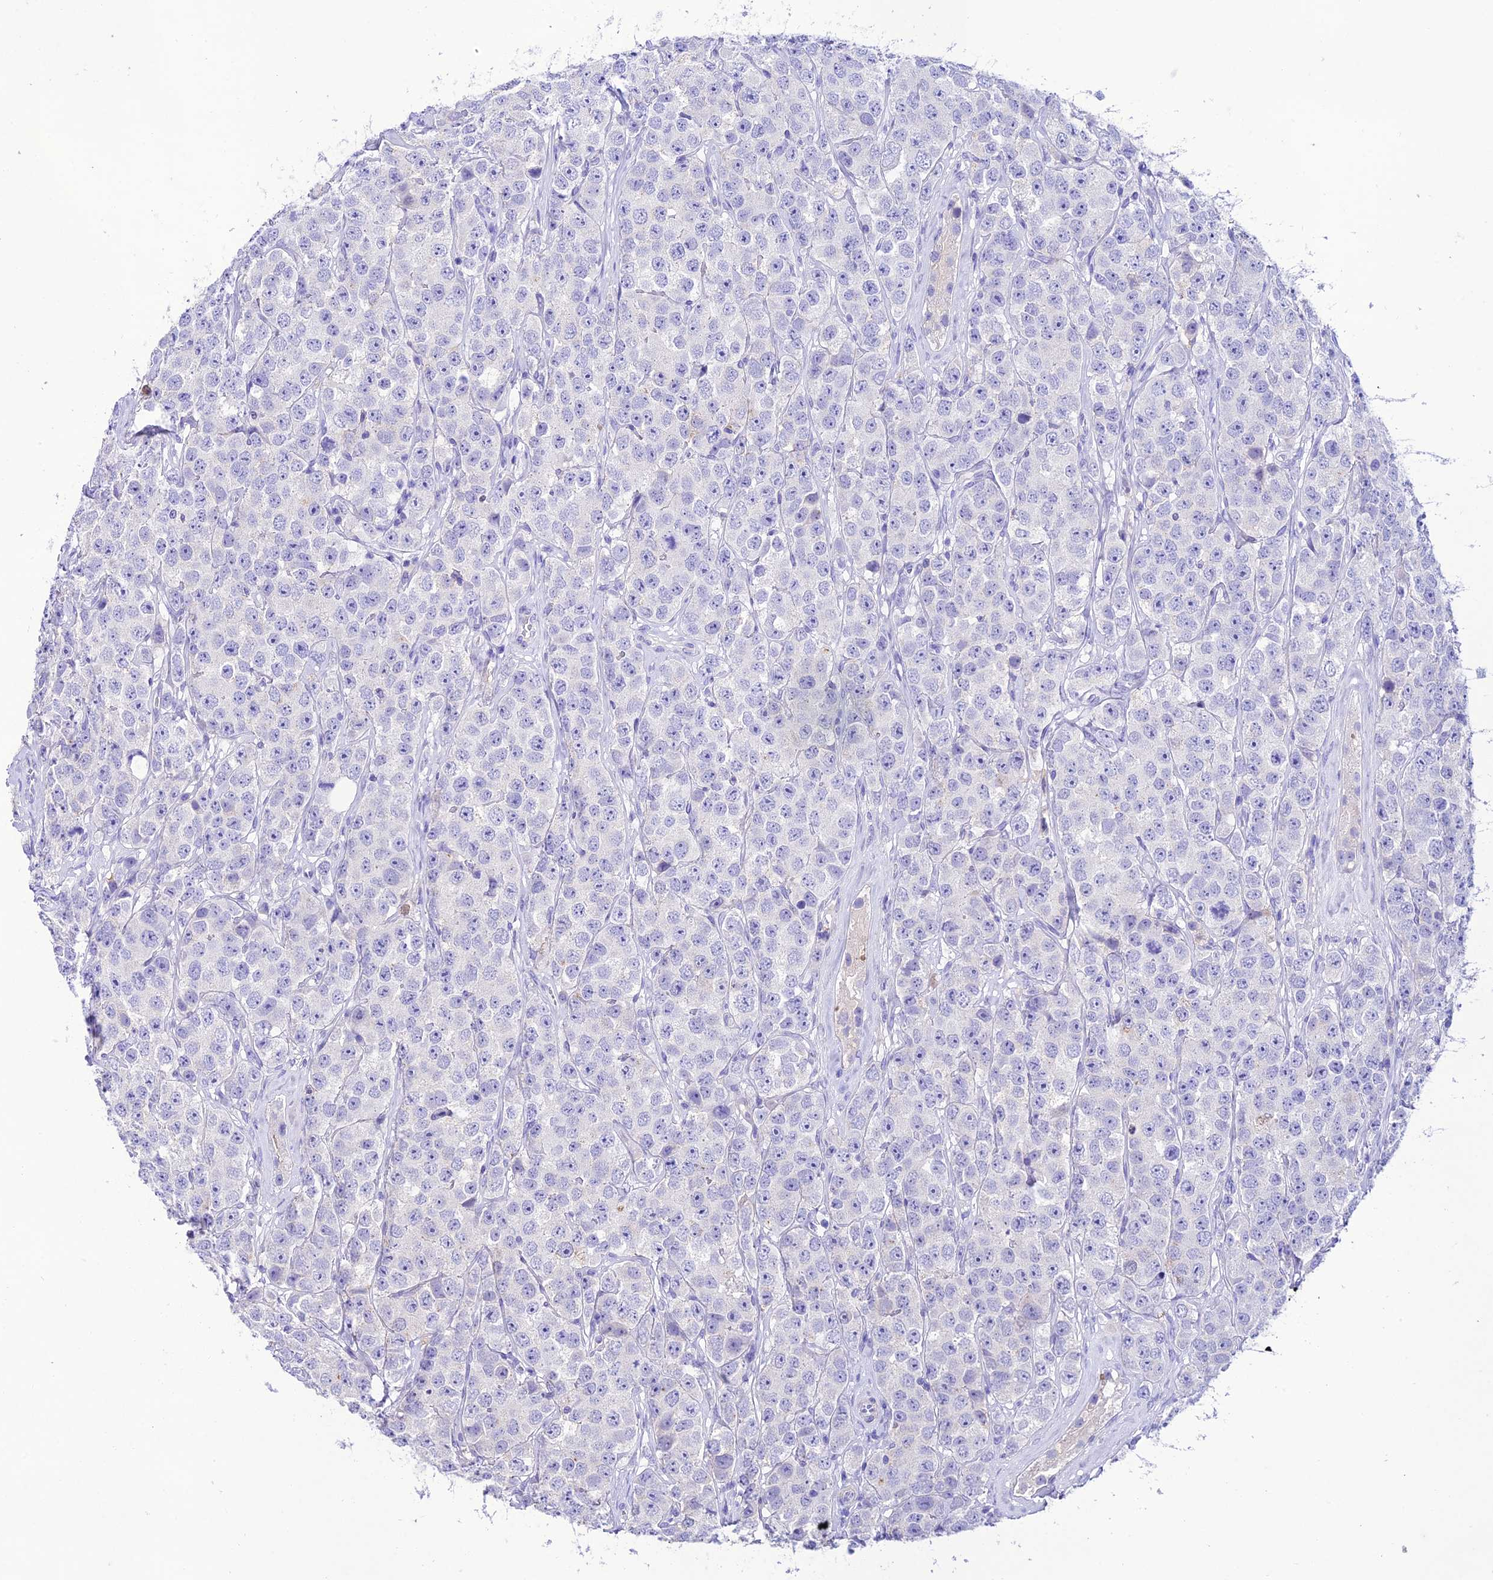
{"staining": {"intensity": "negative", "quantity": "none", "location": "none"}, "tissue": "testis cancer", "cell_type": "Tumor cells", "image_type": "cancer", "snomed": [{"axis": "morphology", "description": "Seminoma, NOS"}, {"axis": "topography", "description": "Testis"}], "caption": "Immunohistochemistry micrograph of neoplastic tissue: human testis seminoma stained with DAB demonstrates no significant protein positivity in tumor cells. The staining was performed using DAB to visualize the protein expression in brown, while the nuclei were stained in blue with hematoxylin (Magnification: 20x).", "gene": "NLRP6", "patient": {"sex": "male", "age": 28}}